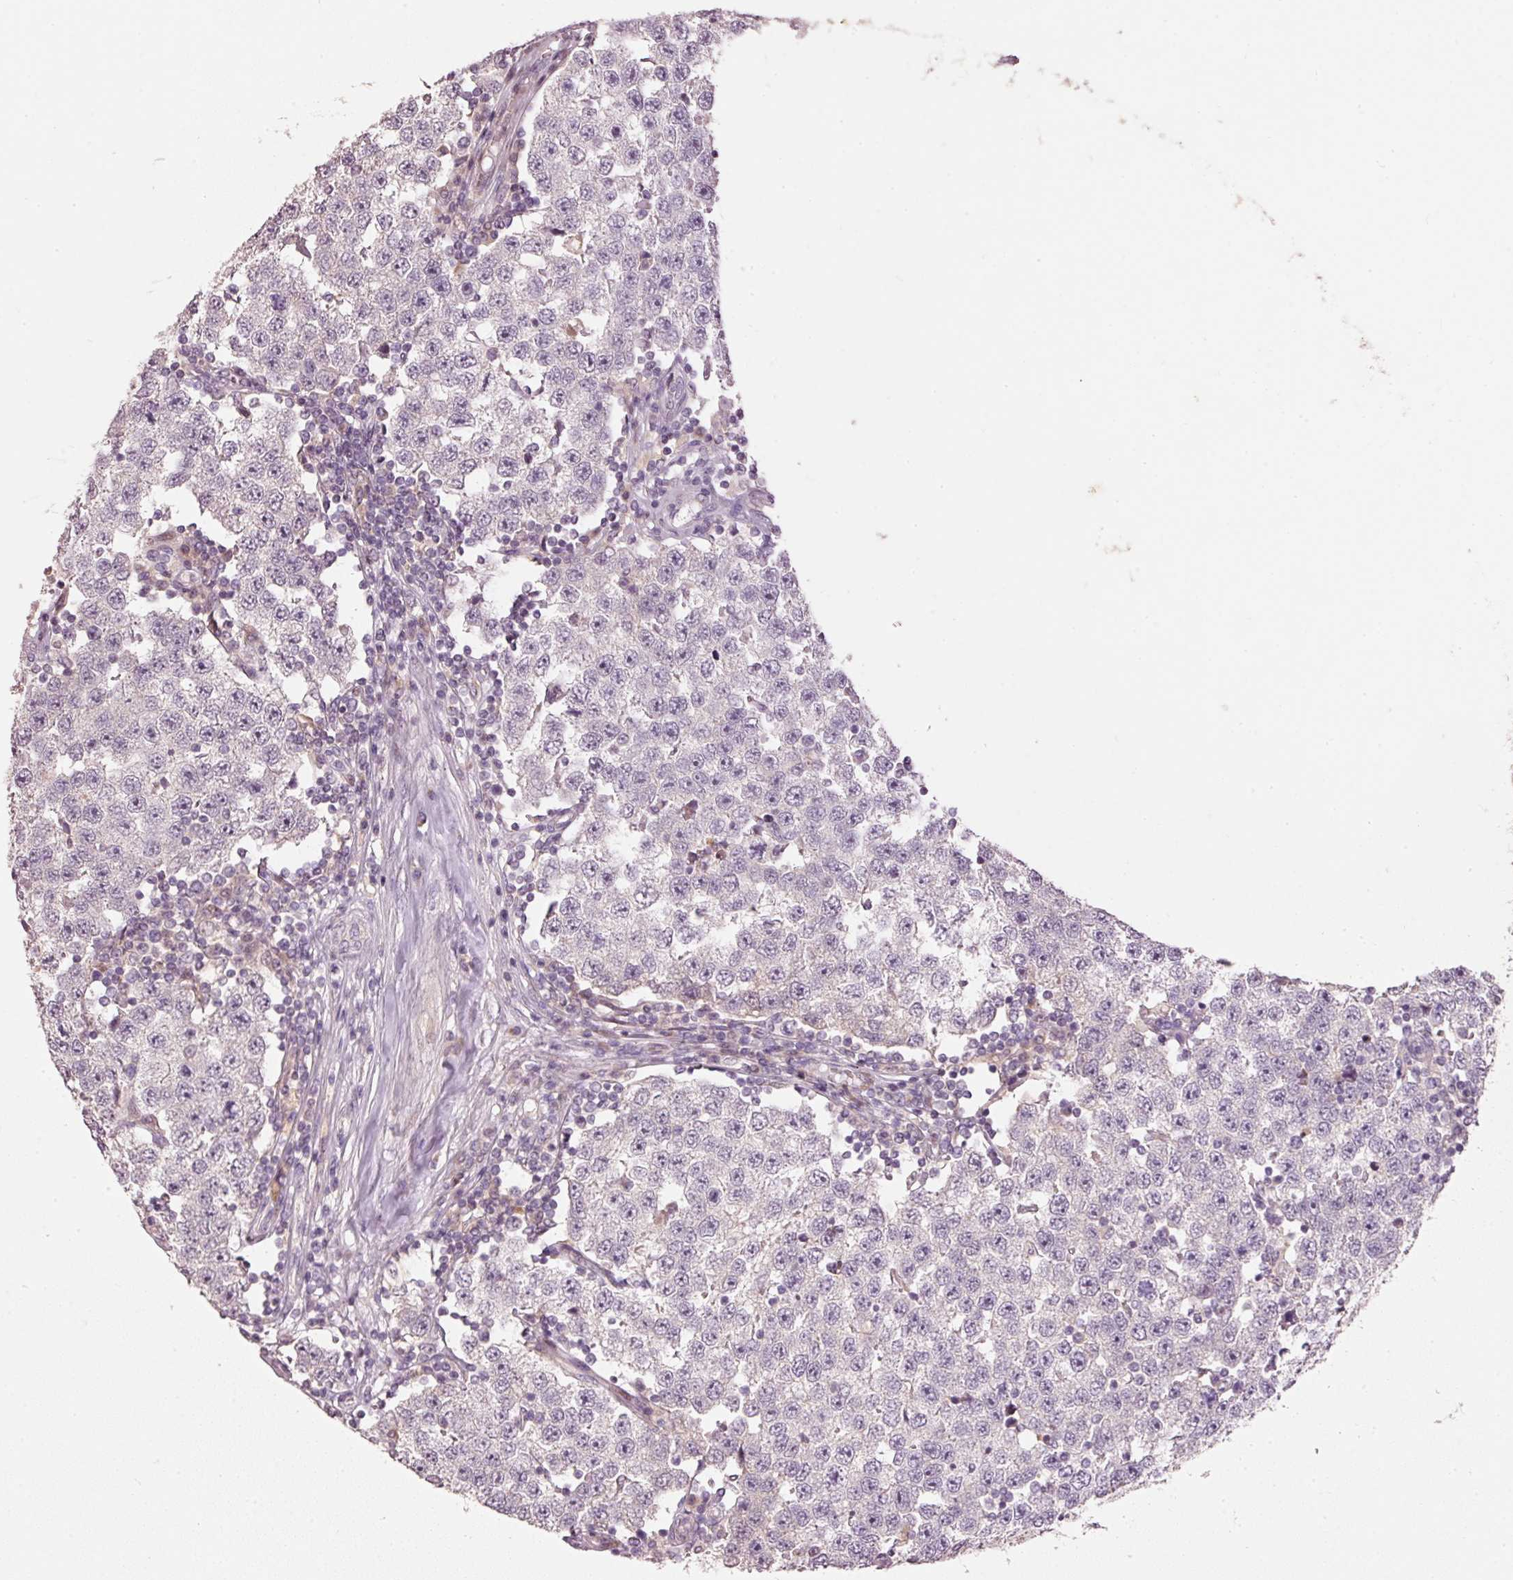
{"staining": {"intensity": "negative", "quantity": "none", "location": "none"}, "tissue": "testis cancer", "cell_type": "Tumor cells", "image_type": "cancer", "snomed": [{"axis": "morphology", "description": "Seminoma, NOS"}, {"axis": "topography", "description": "Testis"}], "caption": "An image of human seminoma (testis) is negative for staining in tumor cells.", "gene": "TOB2", "patient": {"sex": "male", "age": 34}}